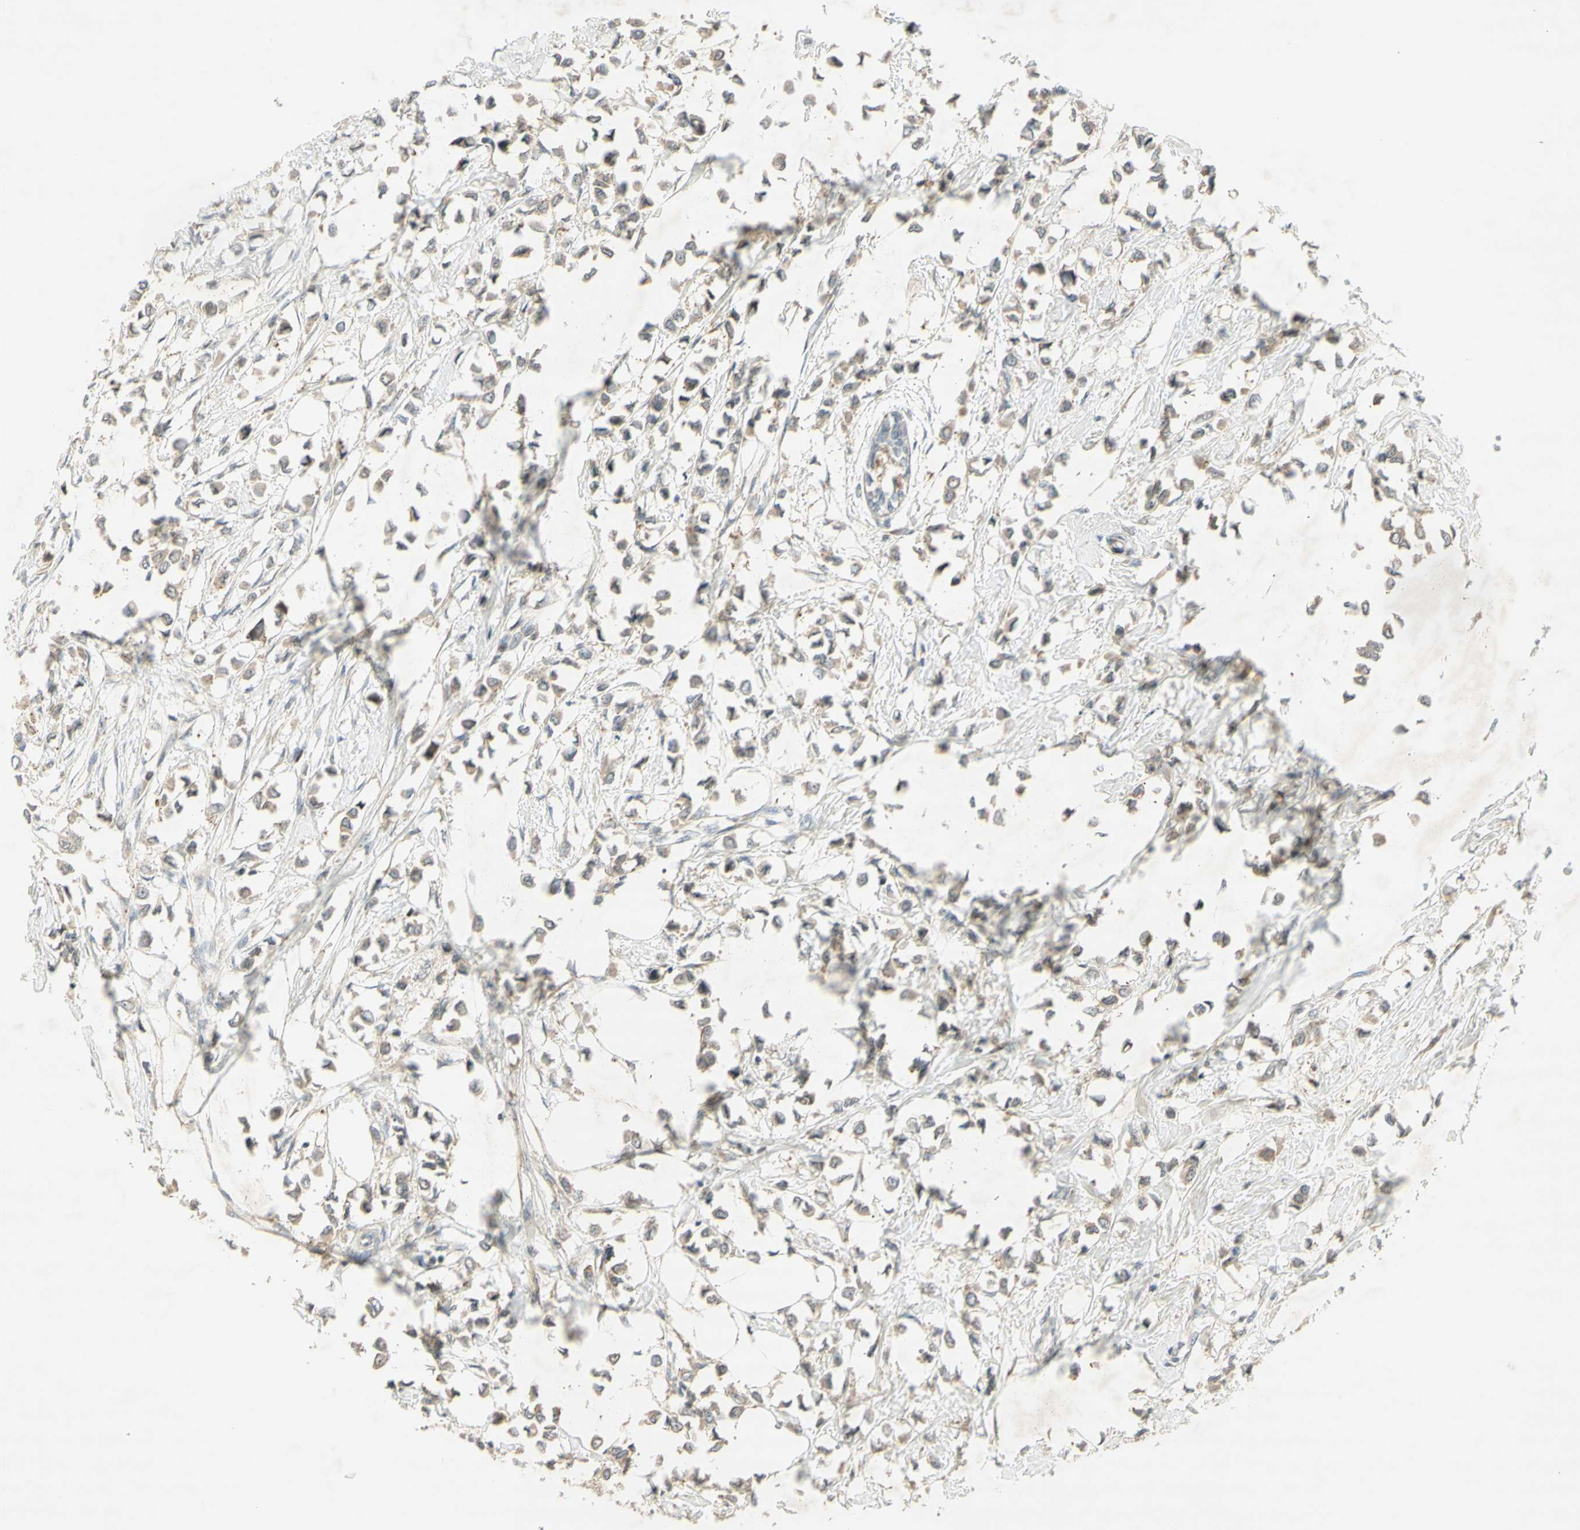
{"staining": {"intensity": "moderate", "quantity": "25%-75%", "location": "cytoplasmic/membranous"}, "tissue": "breast cancer", "cell_type": "Tumor cells", "image_type": "cancer", "snomed": [{"axis": "morphology", "description": "Lobular carcinoma"}, {"axis": "topography", "description": "Breast"}], "caption": "Breast cancer (lobular carcinoma) tissue shows moderate cytoplasmic/membranous positivity in approximately 25%-75% of tumor cells", "gene": "ETF1", "patient": {"sex": "female", "age": 51}}